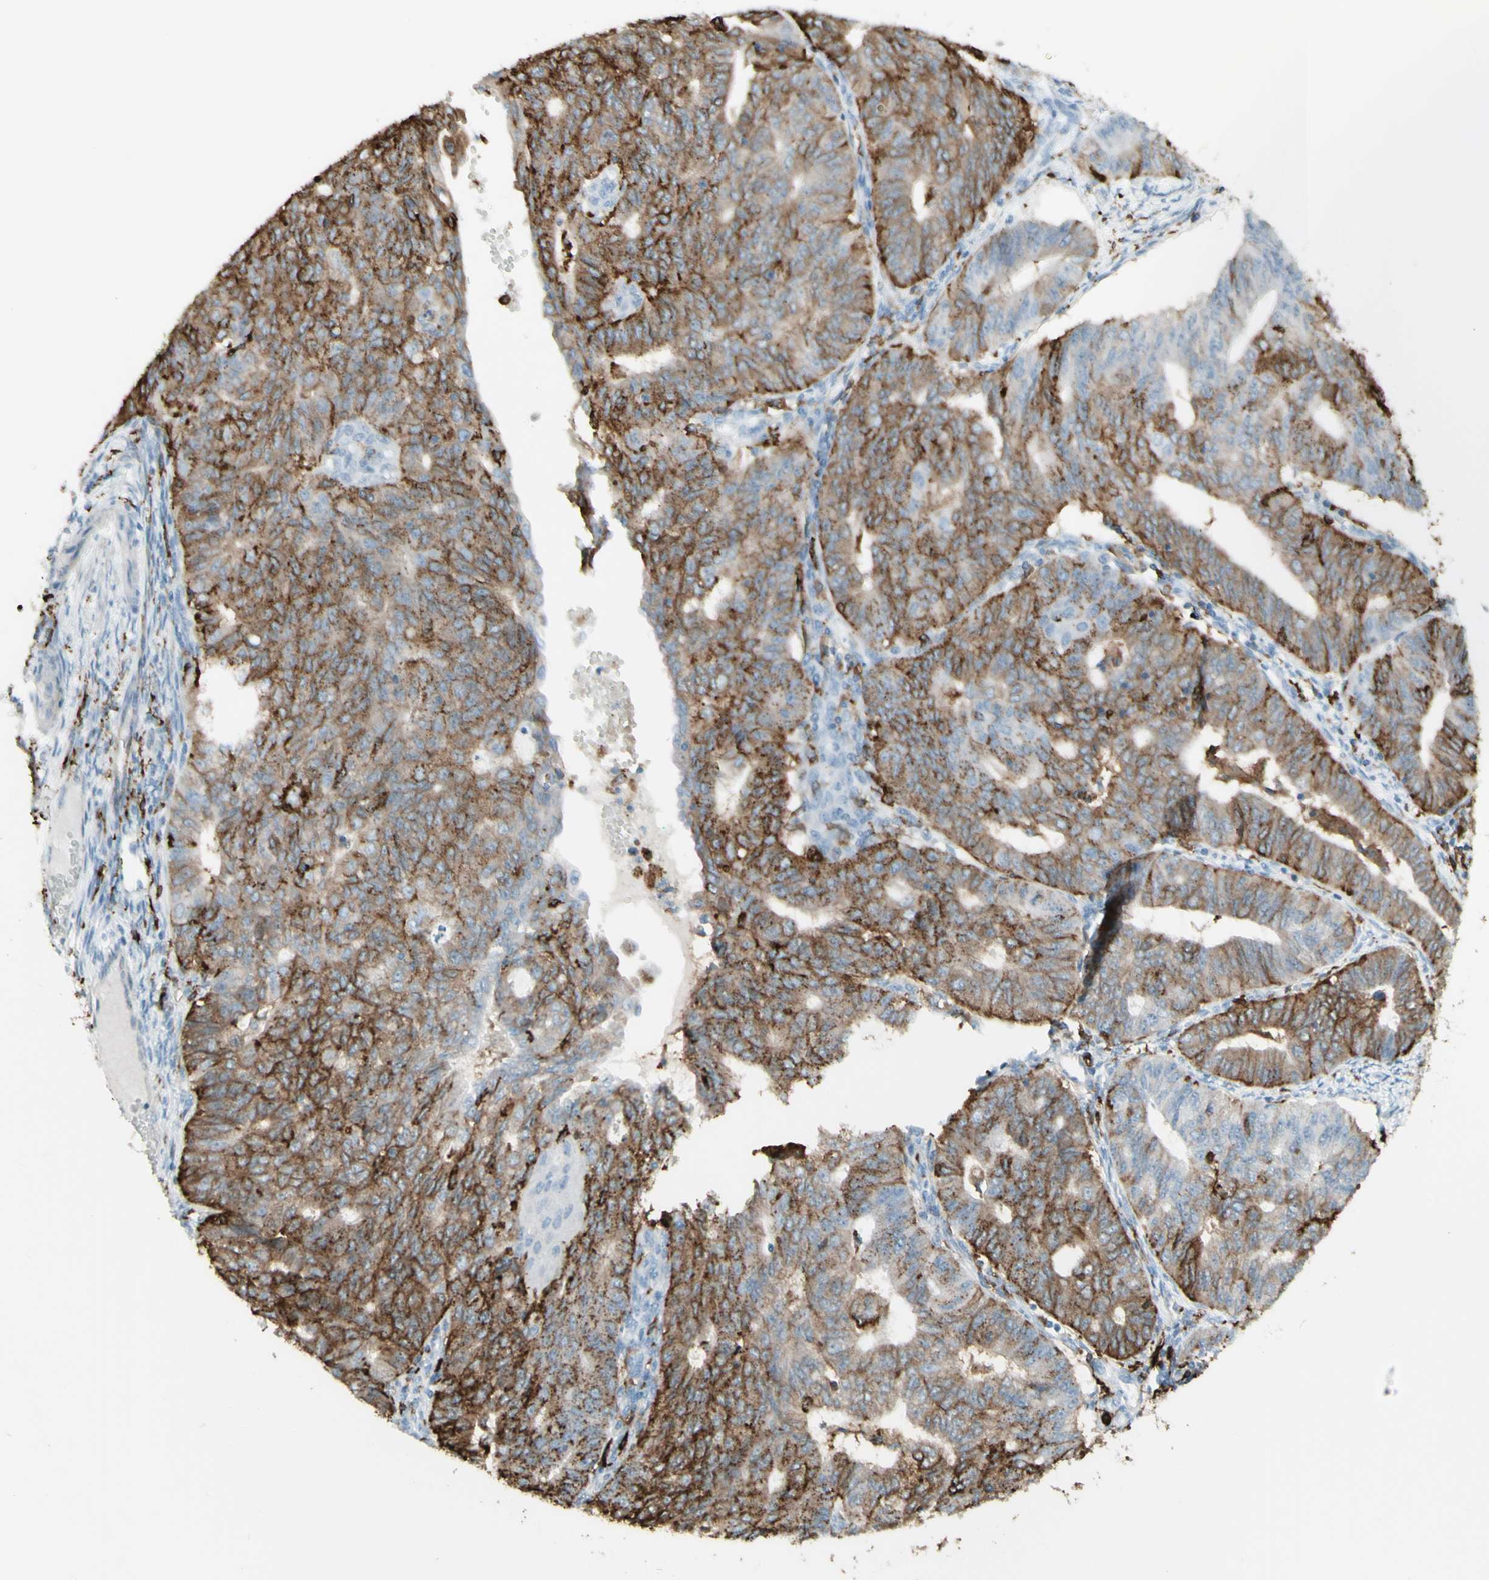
{"staining": {"intensity": "moderate", "quantity": ">75%", "location": "cytoplasmic/membranous"}, "tissue": "endometrial cancer", "cell_type": "Tumor cells", "image_type": "cancer", "snomed": [{"axis": "morphology", "description": "Adenocarcinoma, NOS"}, {"axis": "topography", "description": "Endometrium"}], "caption": "Tumor cells show medium levels of moderate cytoplasmic/membranous expression in about >75% of cells in human endometrial cancer. Ihc stains the protein of interest in brown and the nuclei are stained blue.", "gene": "HLA-DPB1", "patient": {"sex": "female", "age": 32}}